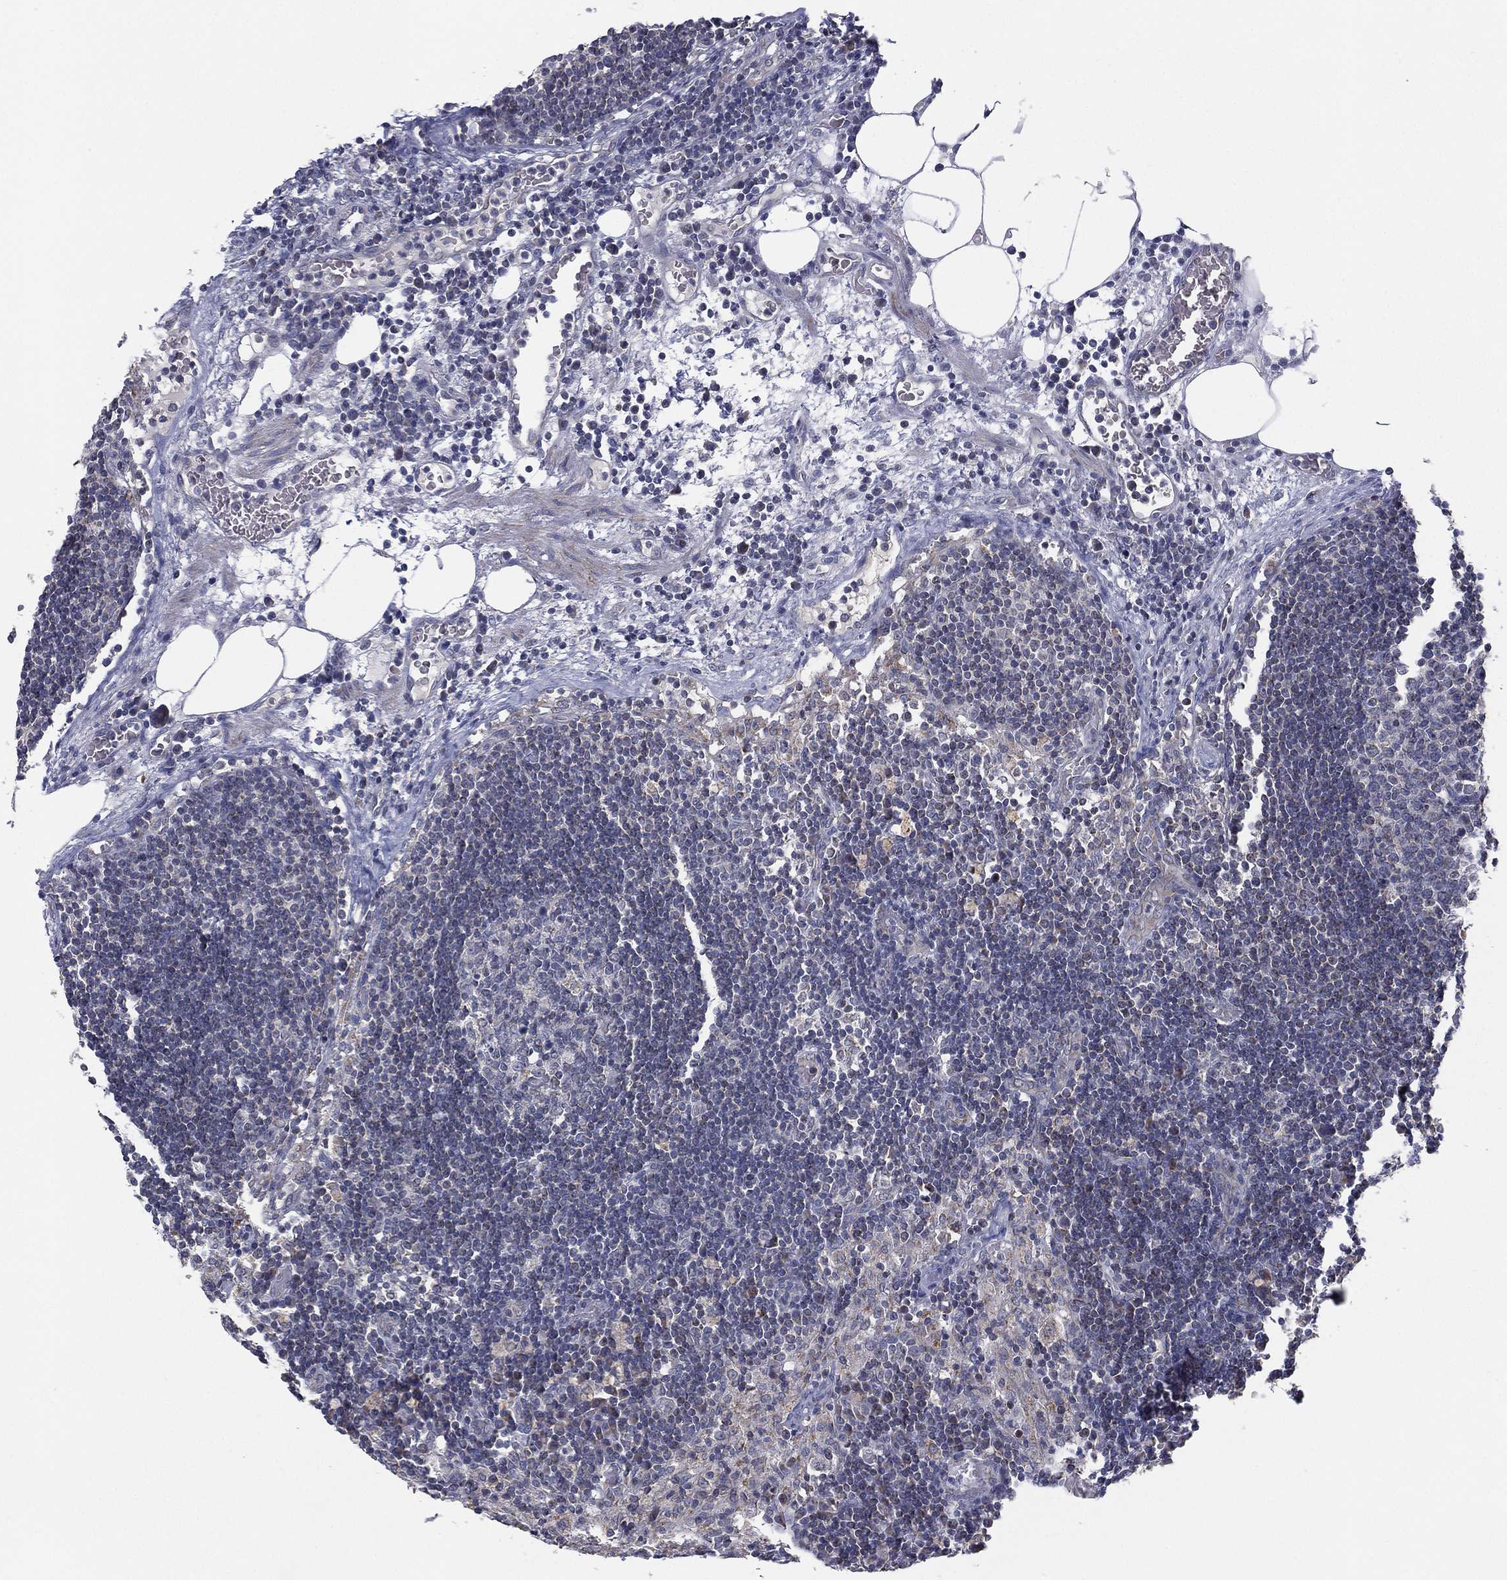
{"staining": {"intensity": "weak", "quantity": "<25%", "location": "cytoplasmic/membranous"}, "tissue": "lymph node", "cell_type": "Germinal center cells", "image_type": "normal", "snomed": [{"axis": "morphology", "description": "Normal tissue, NOS"}, {"axis": "topography", "description": "Lymph node"}], "caption": "High power microscopy histopathology image of an IHC histopathology image of benign lymph node, revealing no significant positivity in germinal center cells.", "gene": "PSMG4", "patient": {"sex": "male", "age": 63}}